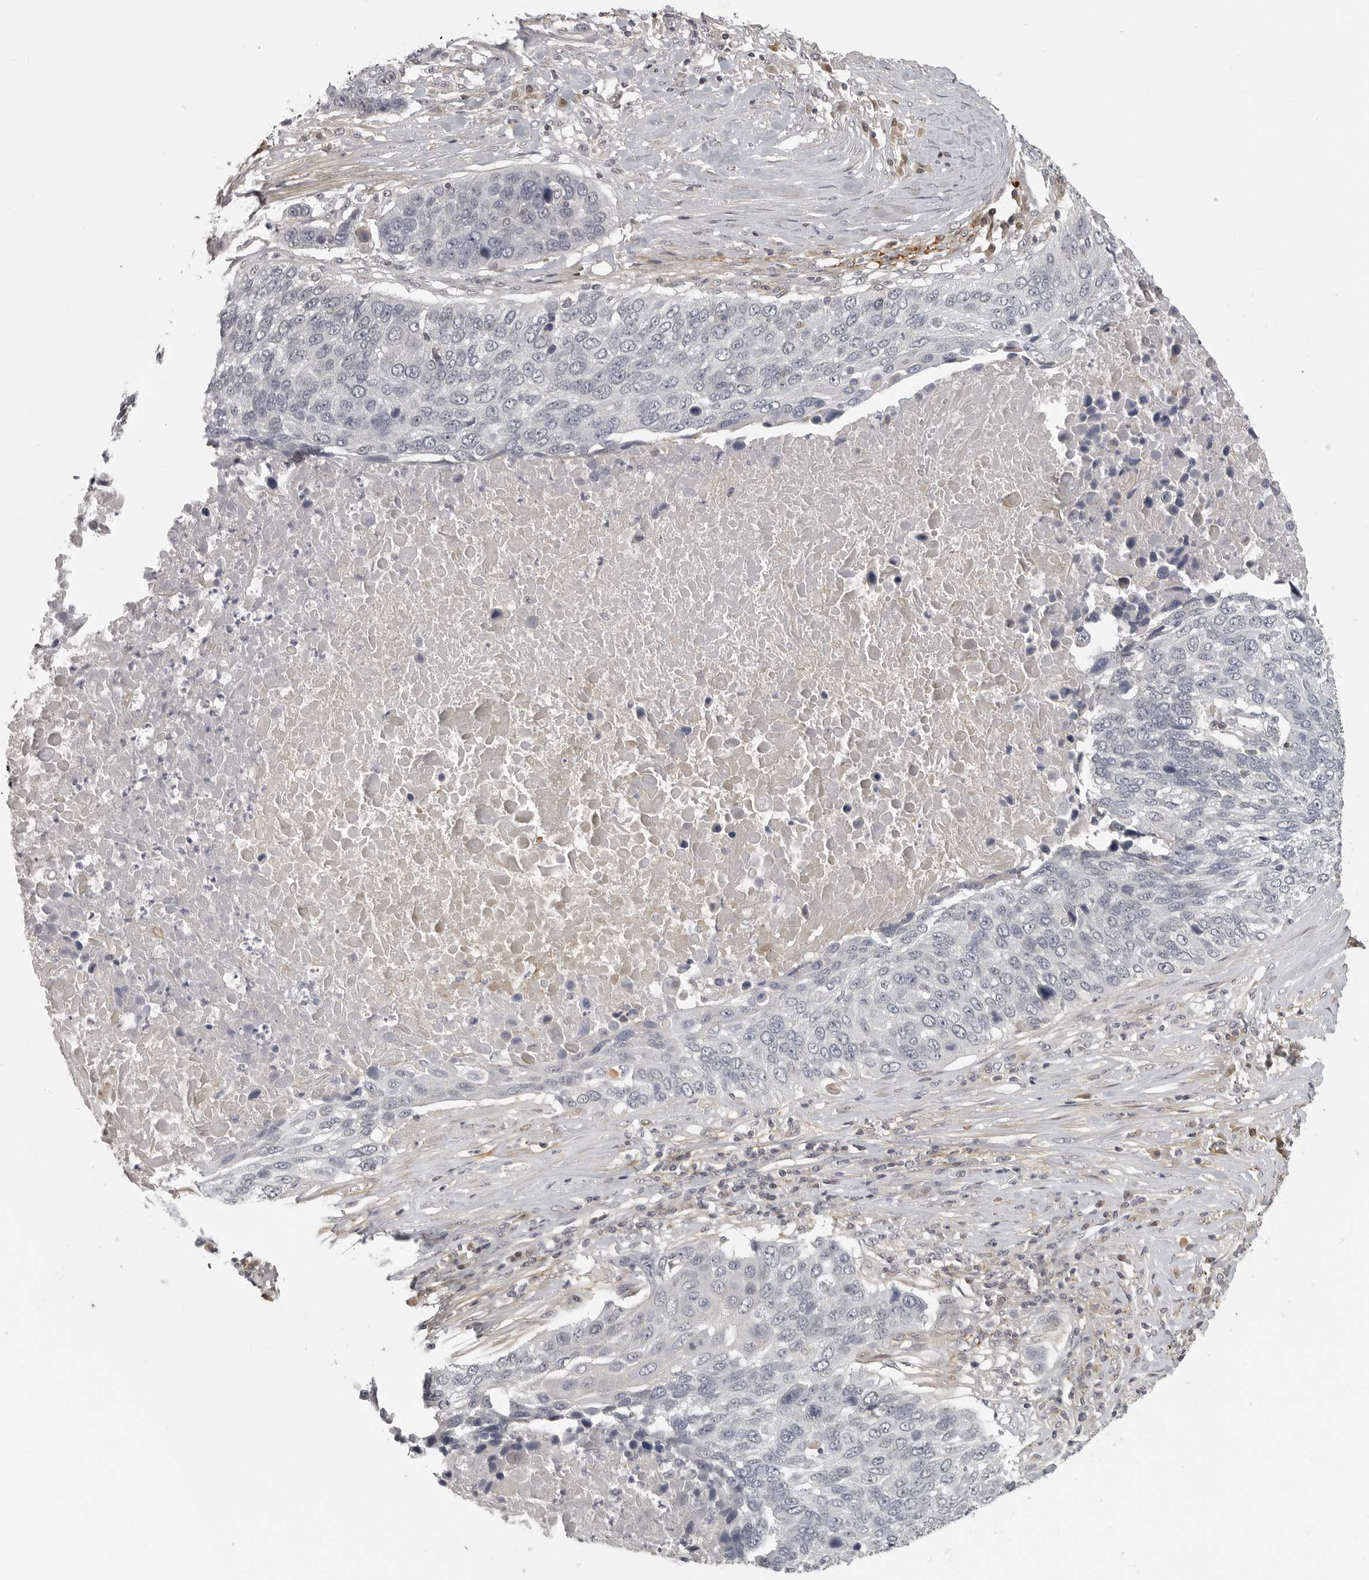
{"staining": {"intensity": "negative", "quantity": "none", "location": "none"}, "tissue": "lung cancer", "cell_type": "Tumor cells", "image_type": "cancer", "snomed": [{"axis": "morphology", "description": "Squamous cell carcinoma, NOS"}, {"axis": "topography", "description": "Lung"}], "caption": "DAB immunohistochemical staining of lung cancer (squamous cell carcinoma) reveals no significant positivity in tumor cells. (DAB (3,3'-diaminobenzidine) immunohistochemistry visualized using brightfield microscopy, high magnification).", "gene": "UROD", "patient": {"sex": "male", "age": 66}}